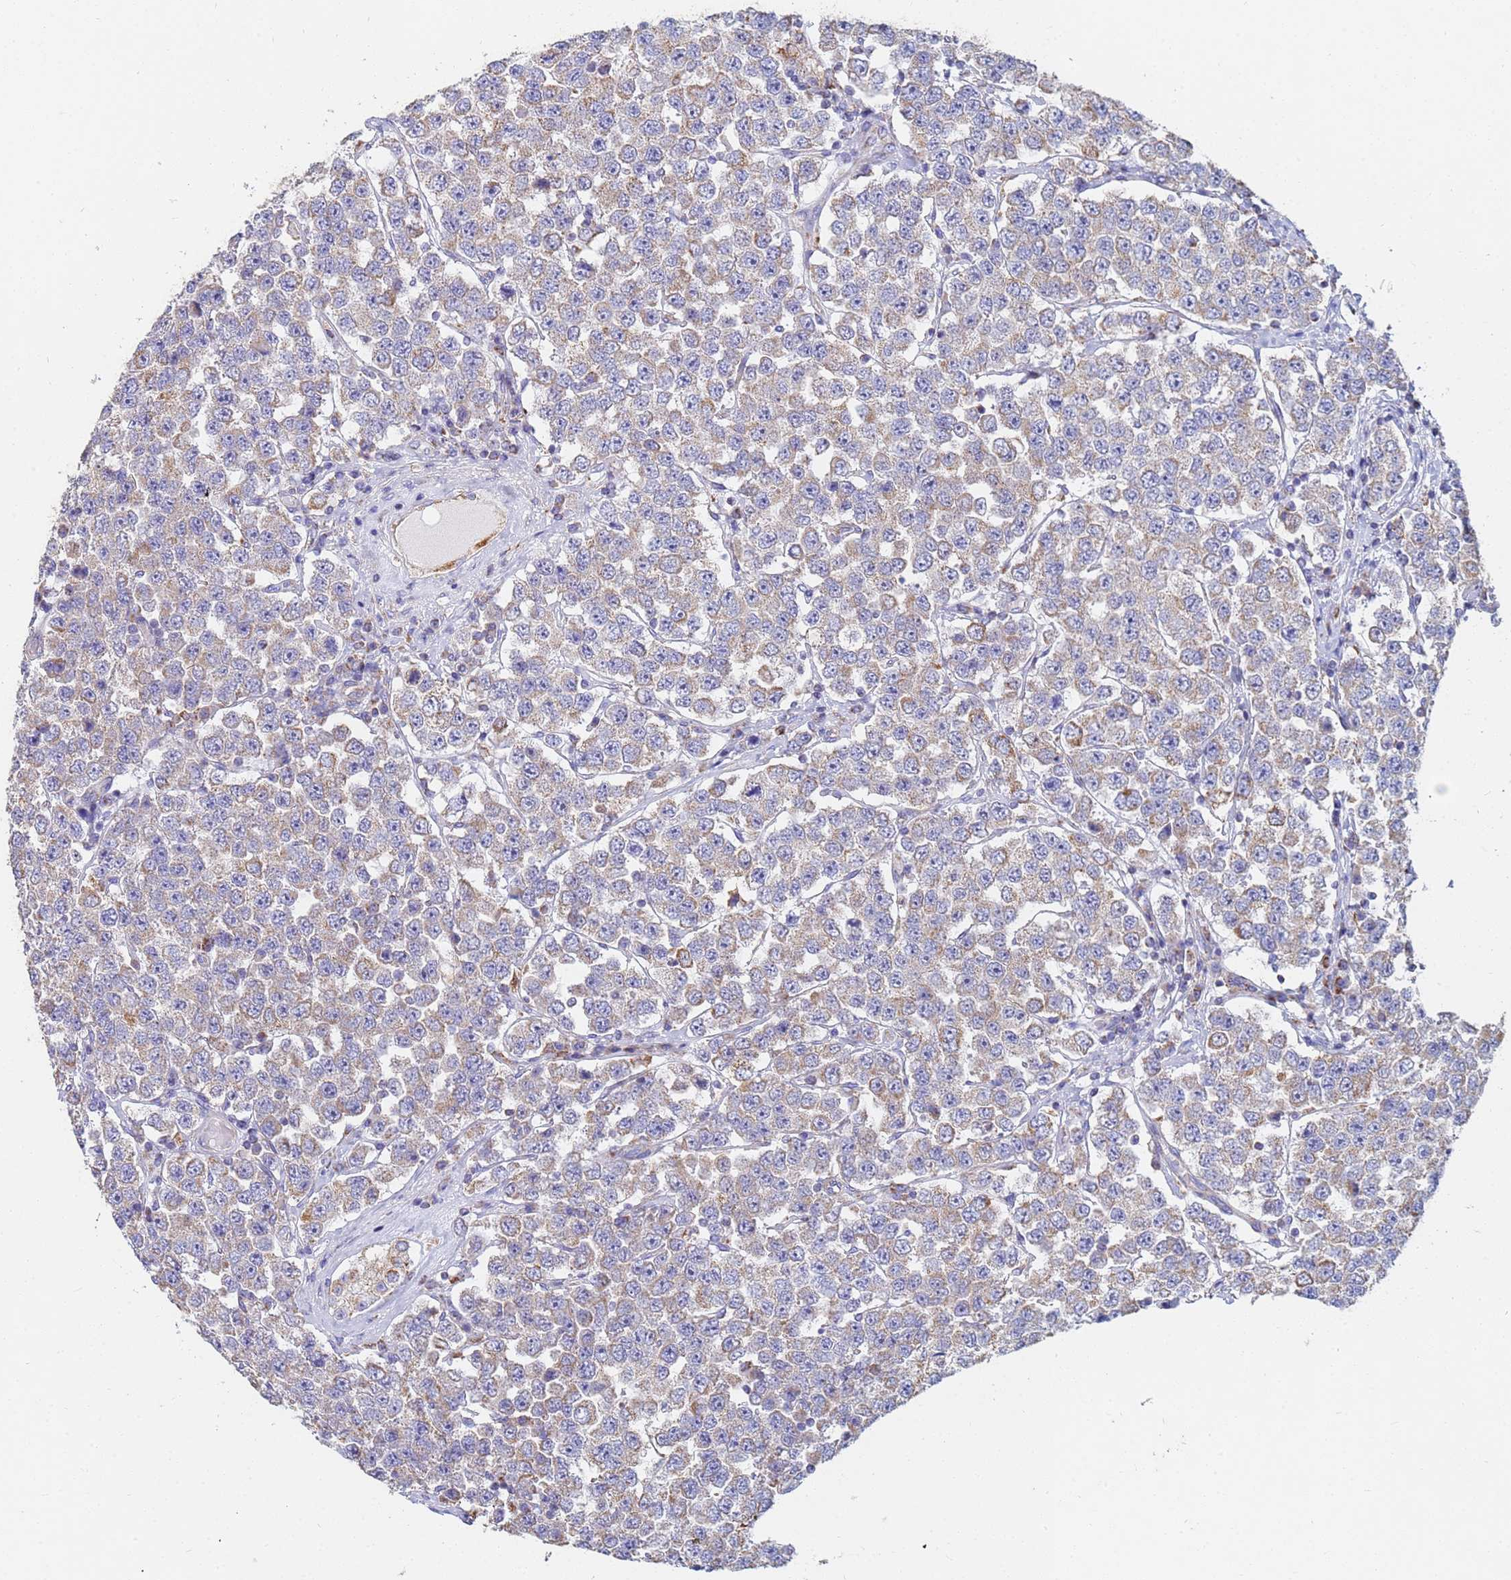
{"staining": {"intensity": "weak", "quantity": ">75%", "location": "cytoplasmic/membranous"}, "tissue": "testis cancer", "cell_type": "Tumor cells", "image_type": "cancer", "snomed": [{"axis": "morphology", "description": "Seminoma, NOS"}, {"axis": "topography", "description": "Testis"}], "caption": "A photomicrograph of seminoma (testis) stained for a protein displays weak cytoplasmic/membranous brown staining in tumor cells.", "gene": "UQCRH", "patient": {"sex": "male", "age": 28}}